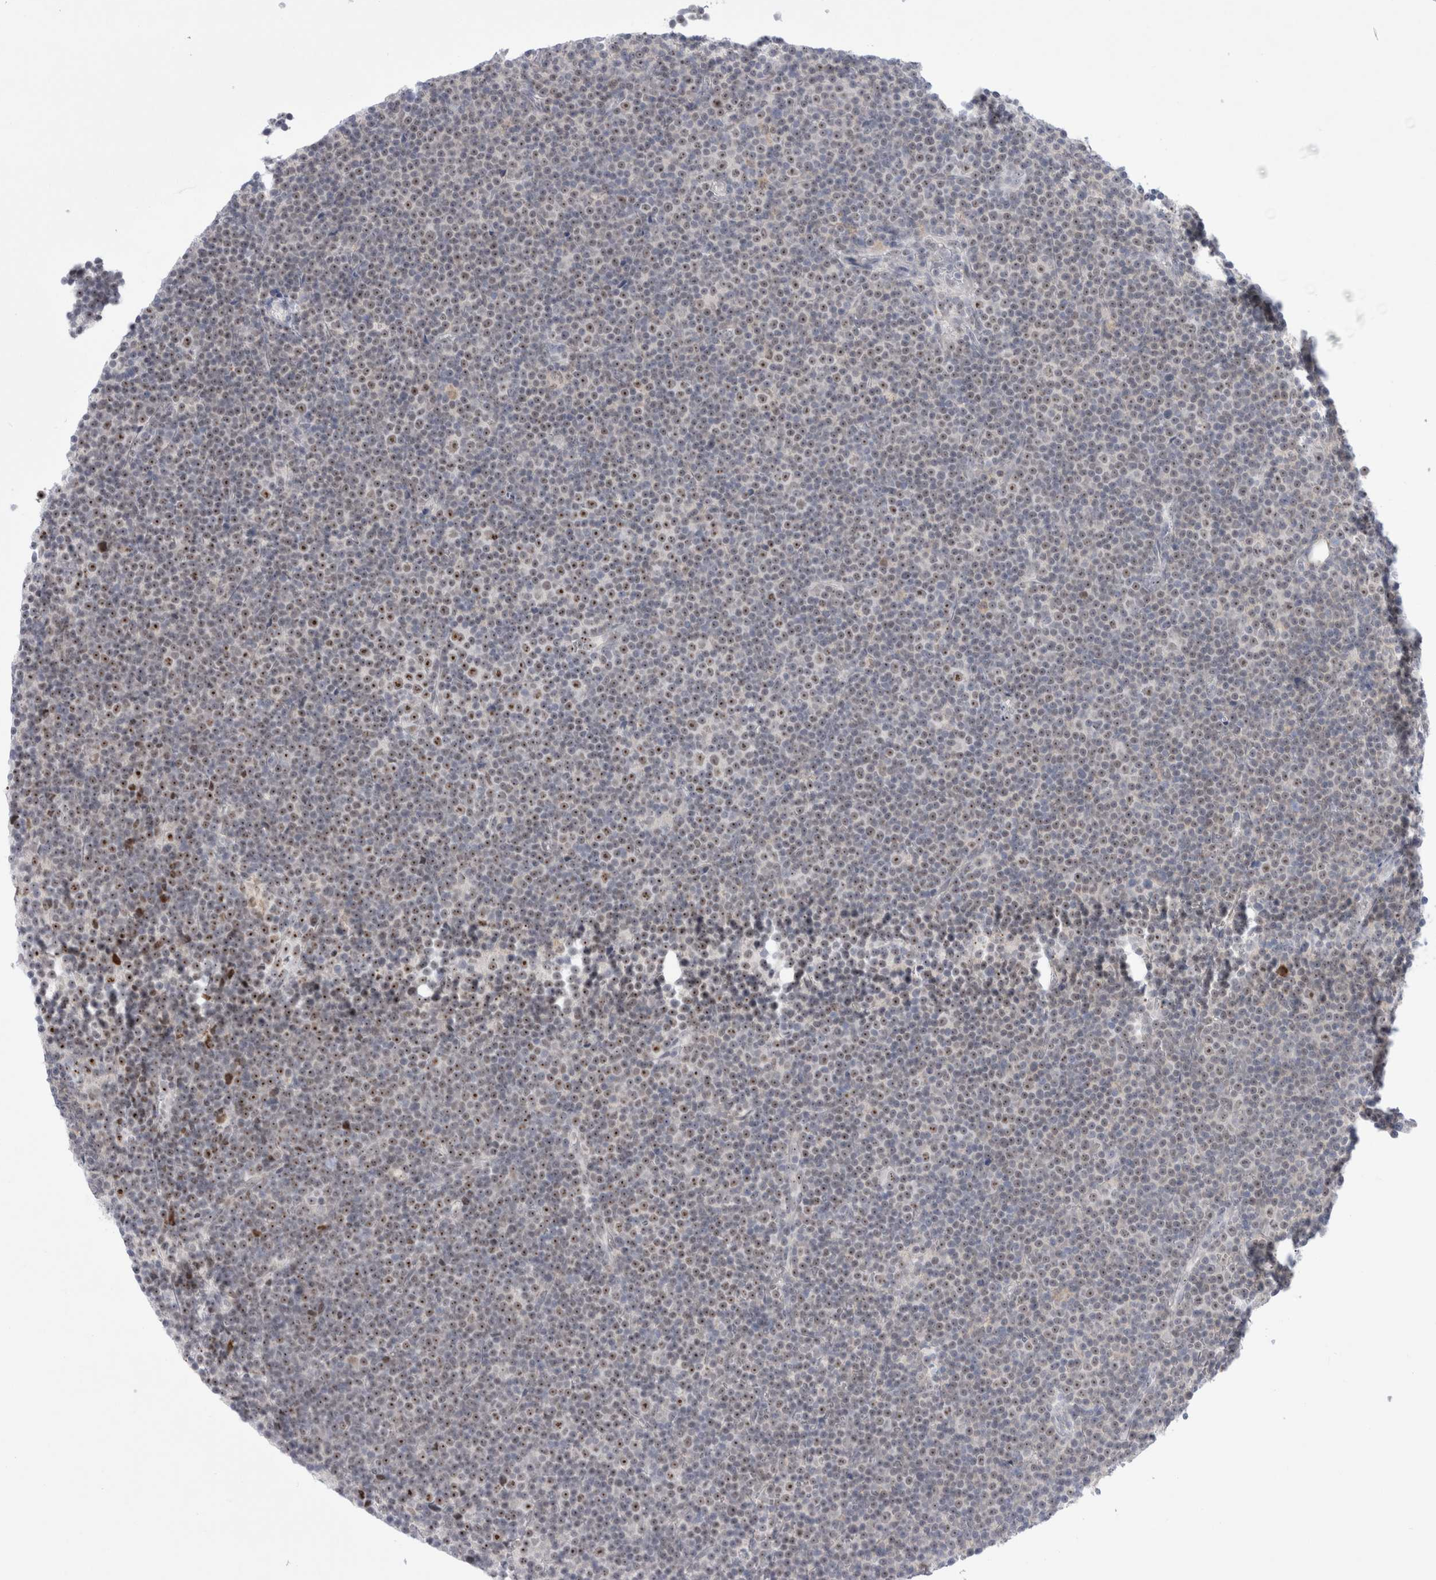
{"staining": {"intensity": "moderate", "quantity": "25%-75%", "location": "nuclear"}, "tissue": "lymphoma", "cell_type": "Tumor cells", "image_type": "cancer", "snomed": [{"axis": "morphology", "description": "Malignant lymphoma, non-Hodgkin's type, Low grade"}, {"axis": "topography", "description": "Lymph node"}], "caption": "Lymphoma stained for a protein (brown) displays moderate nuclear positive staining in about 25%-75% of tumor cells.", "gene": "CERS5", "patient": {"sex": "female", "age": 67}}